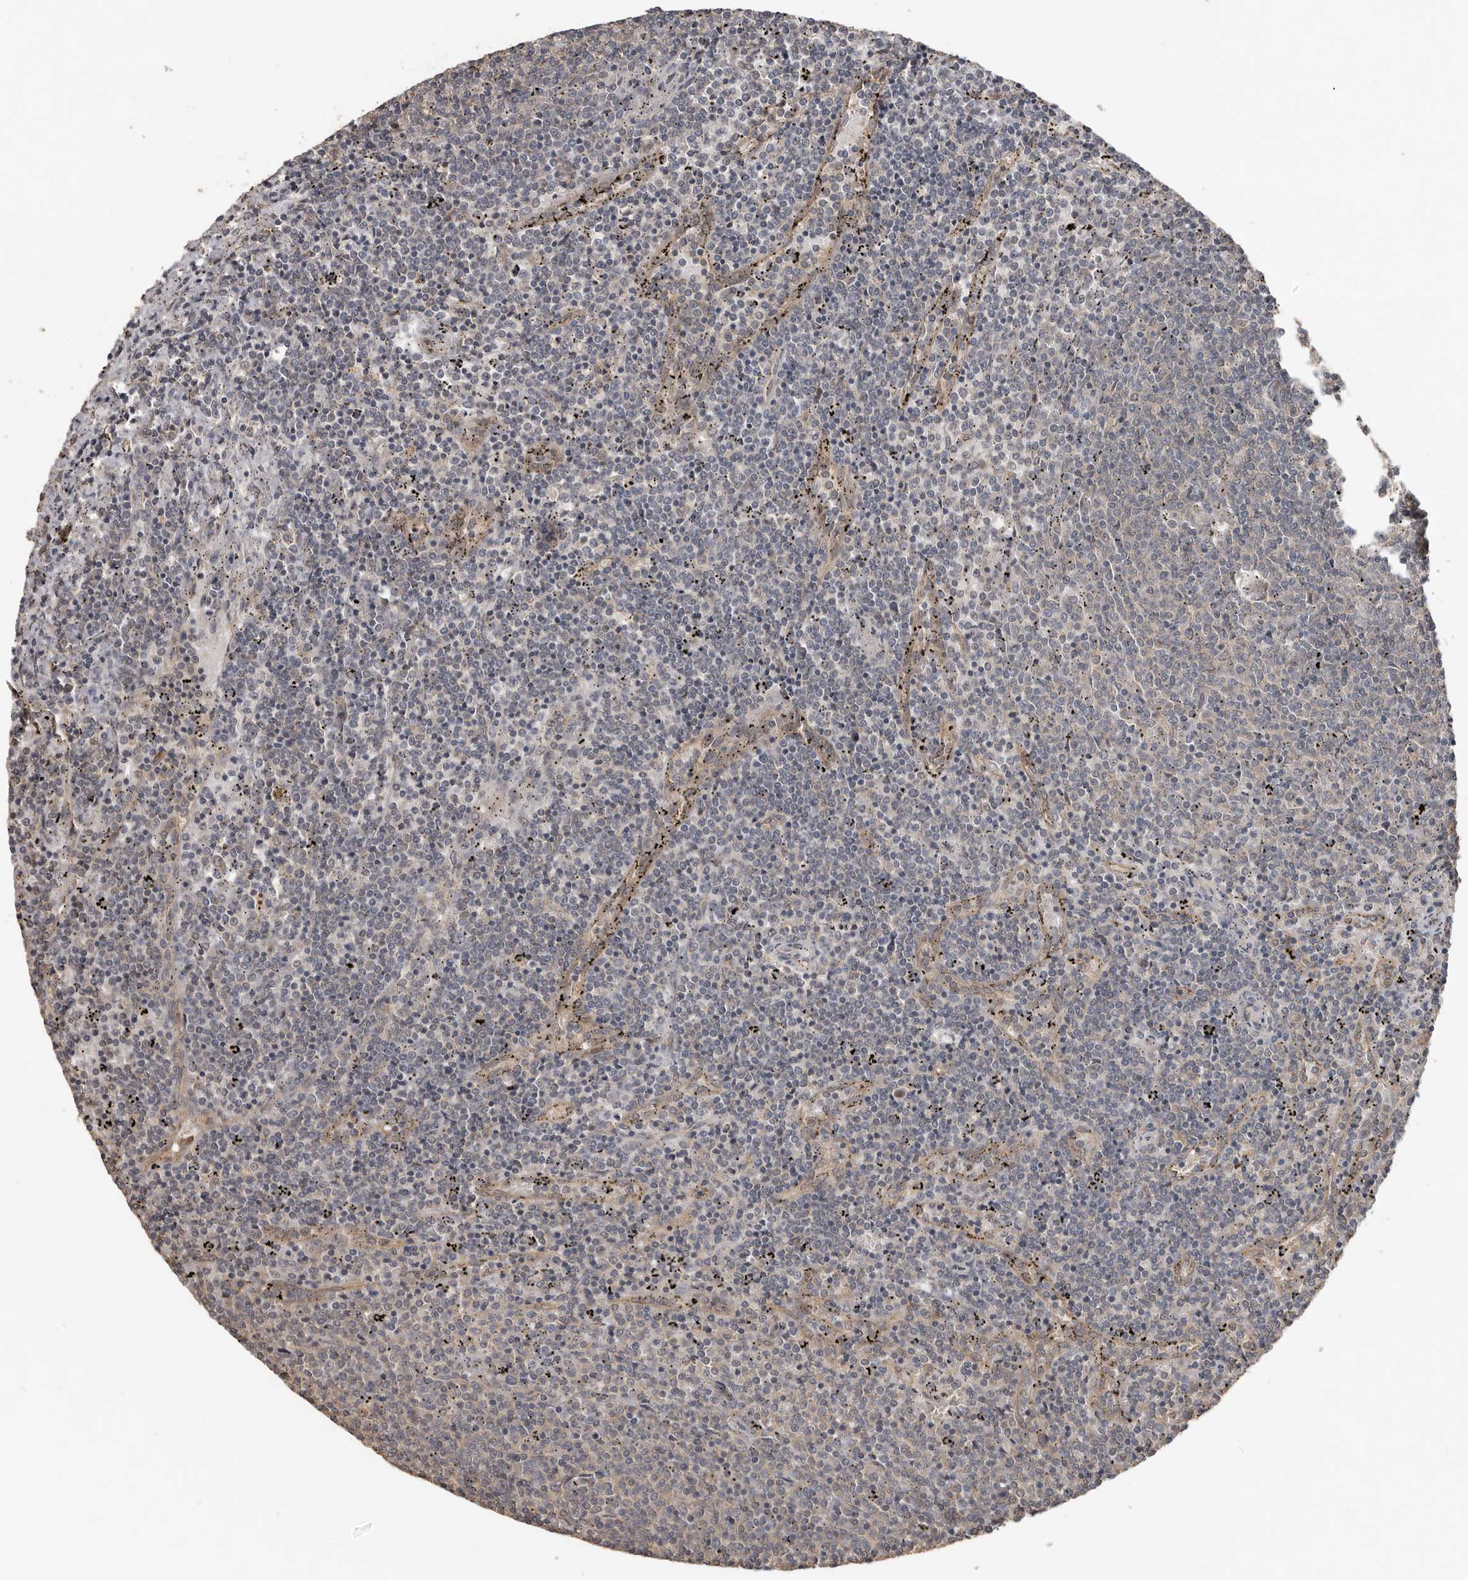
{"staining": {"intensity": "negative", "quantity": "none", "location": "none"}, "tissue": "lymphoma", "cell_type": "Tumor cells", "image_type": "cancer", "snomed": [{"axis": "morphology", "description": "Malignant lymphoma, non-Hodgkin's type, Low grade"}, {"axis": "topography", "description": "Spleen"}], "caption": "The immunohistochemistry (IHC) histopathology image has no significant expression in tumor cells of low-grade malignant lymphoma, non-Hodgkin's type tissue. The staining was performed using DAB (3,3'-diaminobenzidine) to visualize the protein expression in brown, while the nuclei were stained in blue with hematoxylin (Magnification: 20x).", "gene": "BAMBI", "patient": {"sex": "female", "age": 50}}